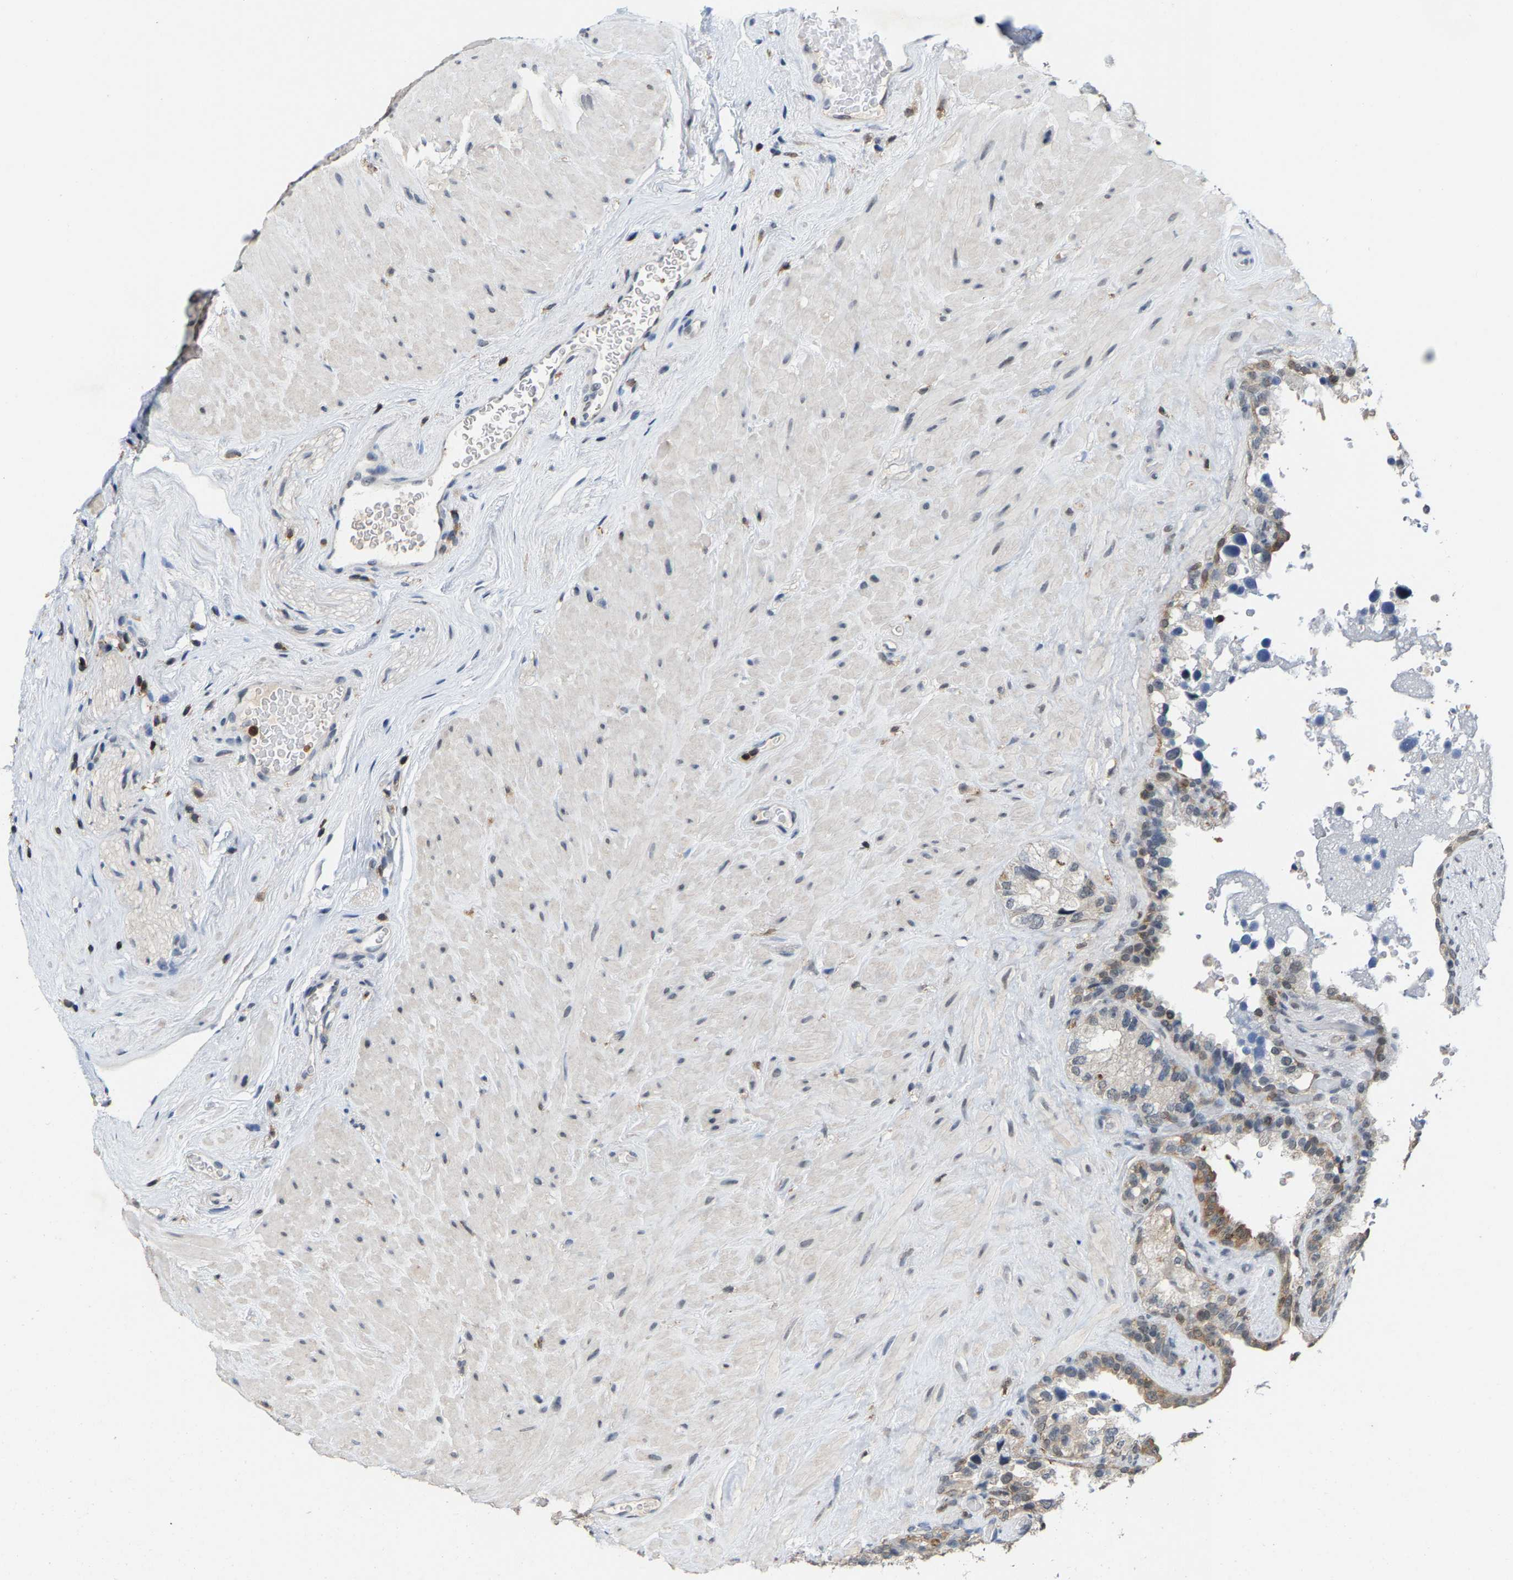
{"staining": {"intensity": "weak", "quantity": ">75%", "location": "cytoplasmic/membranous,nuclear"}, "tissue": "seminal vesicle", "cell_type": "Glandular cells", "image_type": "normal", "snomed": [{"axis": "morphology", "description": "Normal tissue, NOS"}, {"axis": "topography", "description": "Seminal veicle"}], "caption": "Weak cytoplasmic/membranous,nuclear protein positivity is identified in about >75% of glandular cells in seminal vesicle.", "gene": "FGD3", "patient": {"sex": "male", "age": 68}}